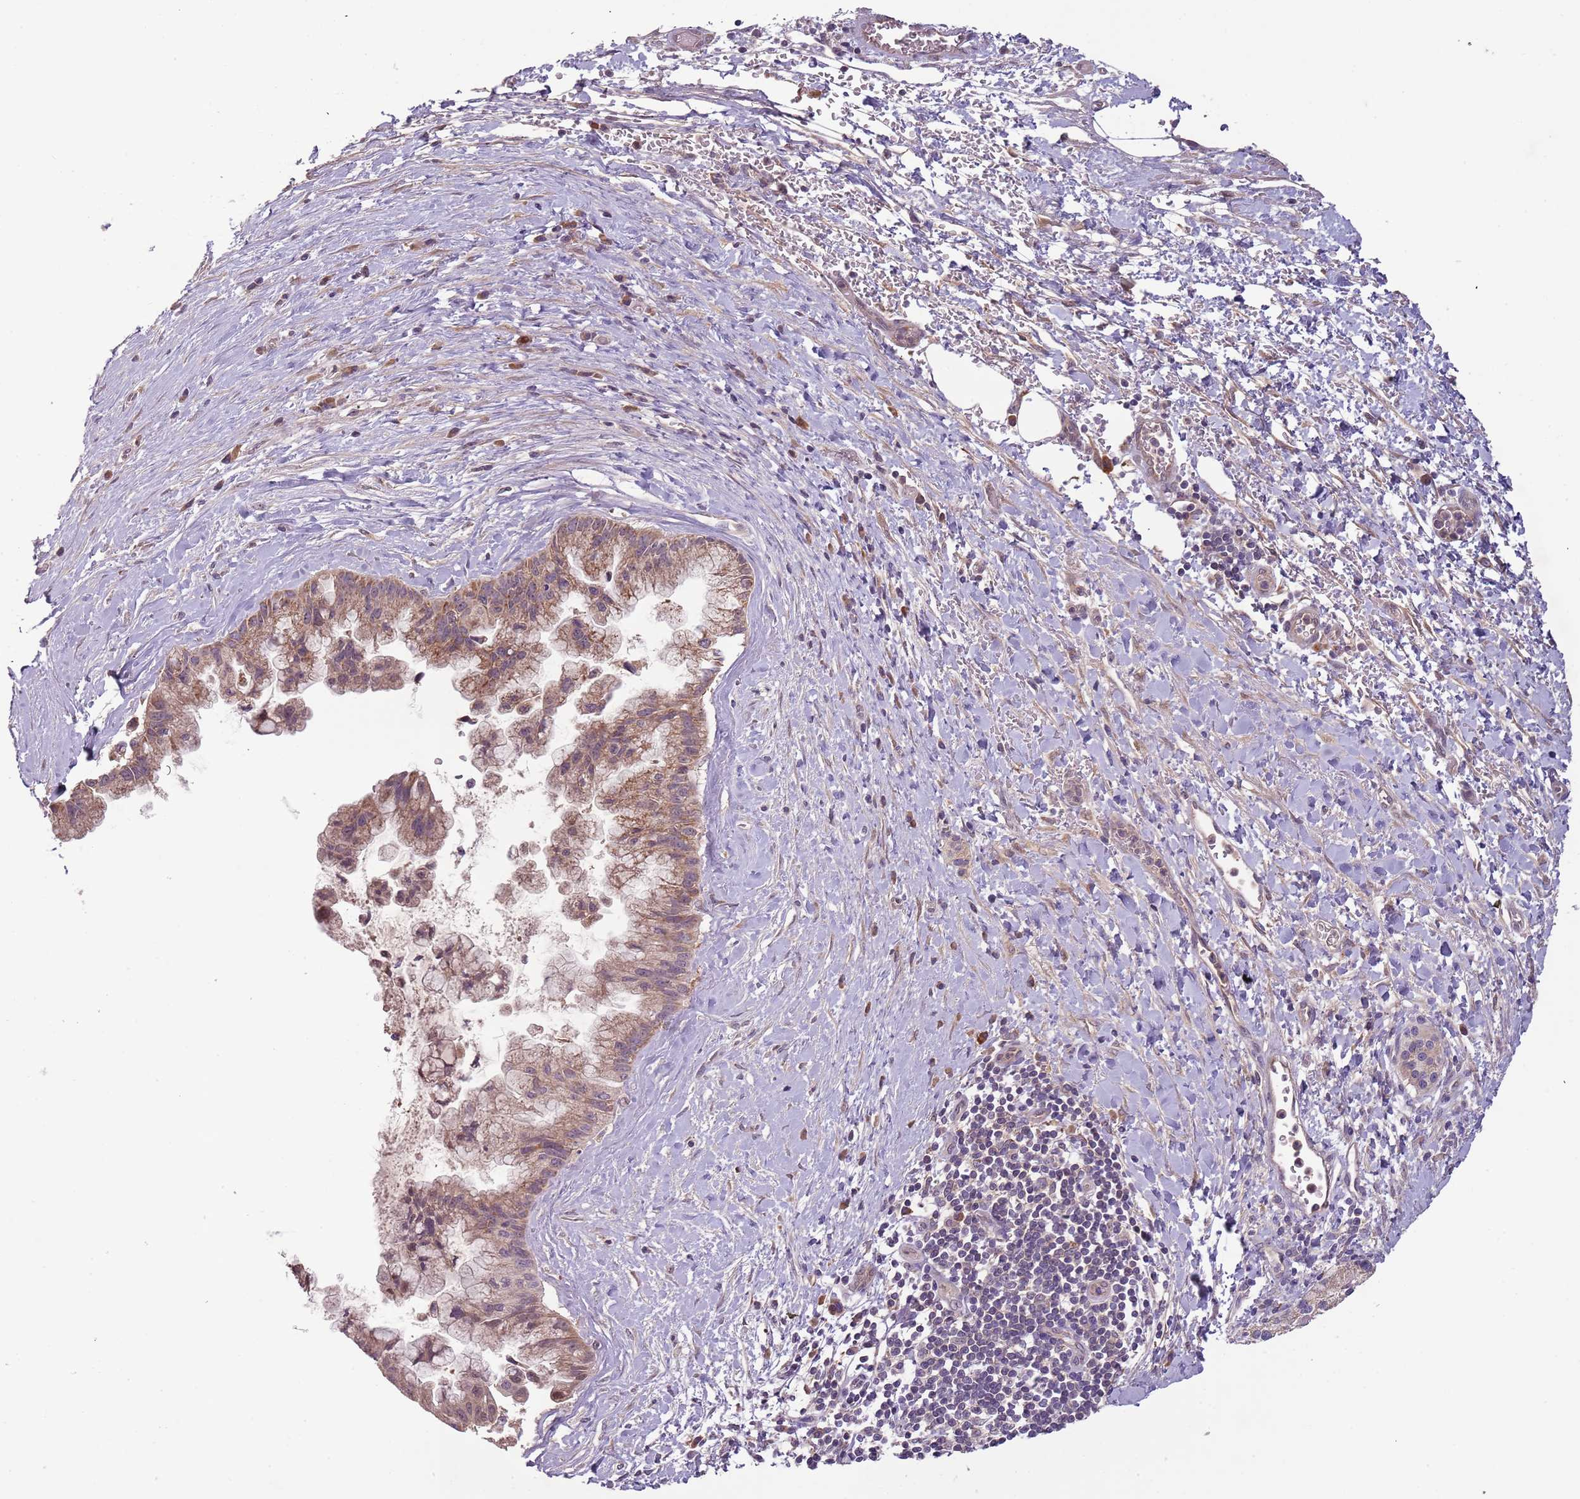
{"staining": {"intensity": "moderate", "quantity": ">75%", "location": "cytoplasmic/membranous"}, "tissue": "pancreatic cancer", "cell_type": "Tumor cells", "image_type": "cancer", "snomed": [{"axis": "morphology", "description": "Adenocarcinoma, NOS"}, {"axis": "topography", "description": "Pancreas"}], "caption": "Human adenocarcinoma (pancreatic) stained for a protein (brown) displays moderate cytoplasmic/membranous positive staining in approximately >75% of tumor cells.", "gene": "FECH", "patient": {"sex": "male", "age": 73}}